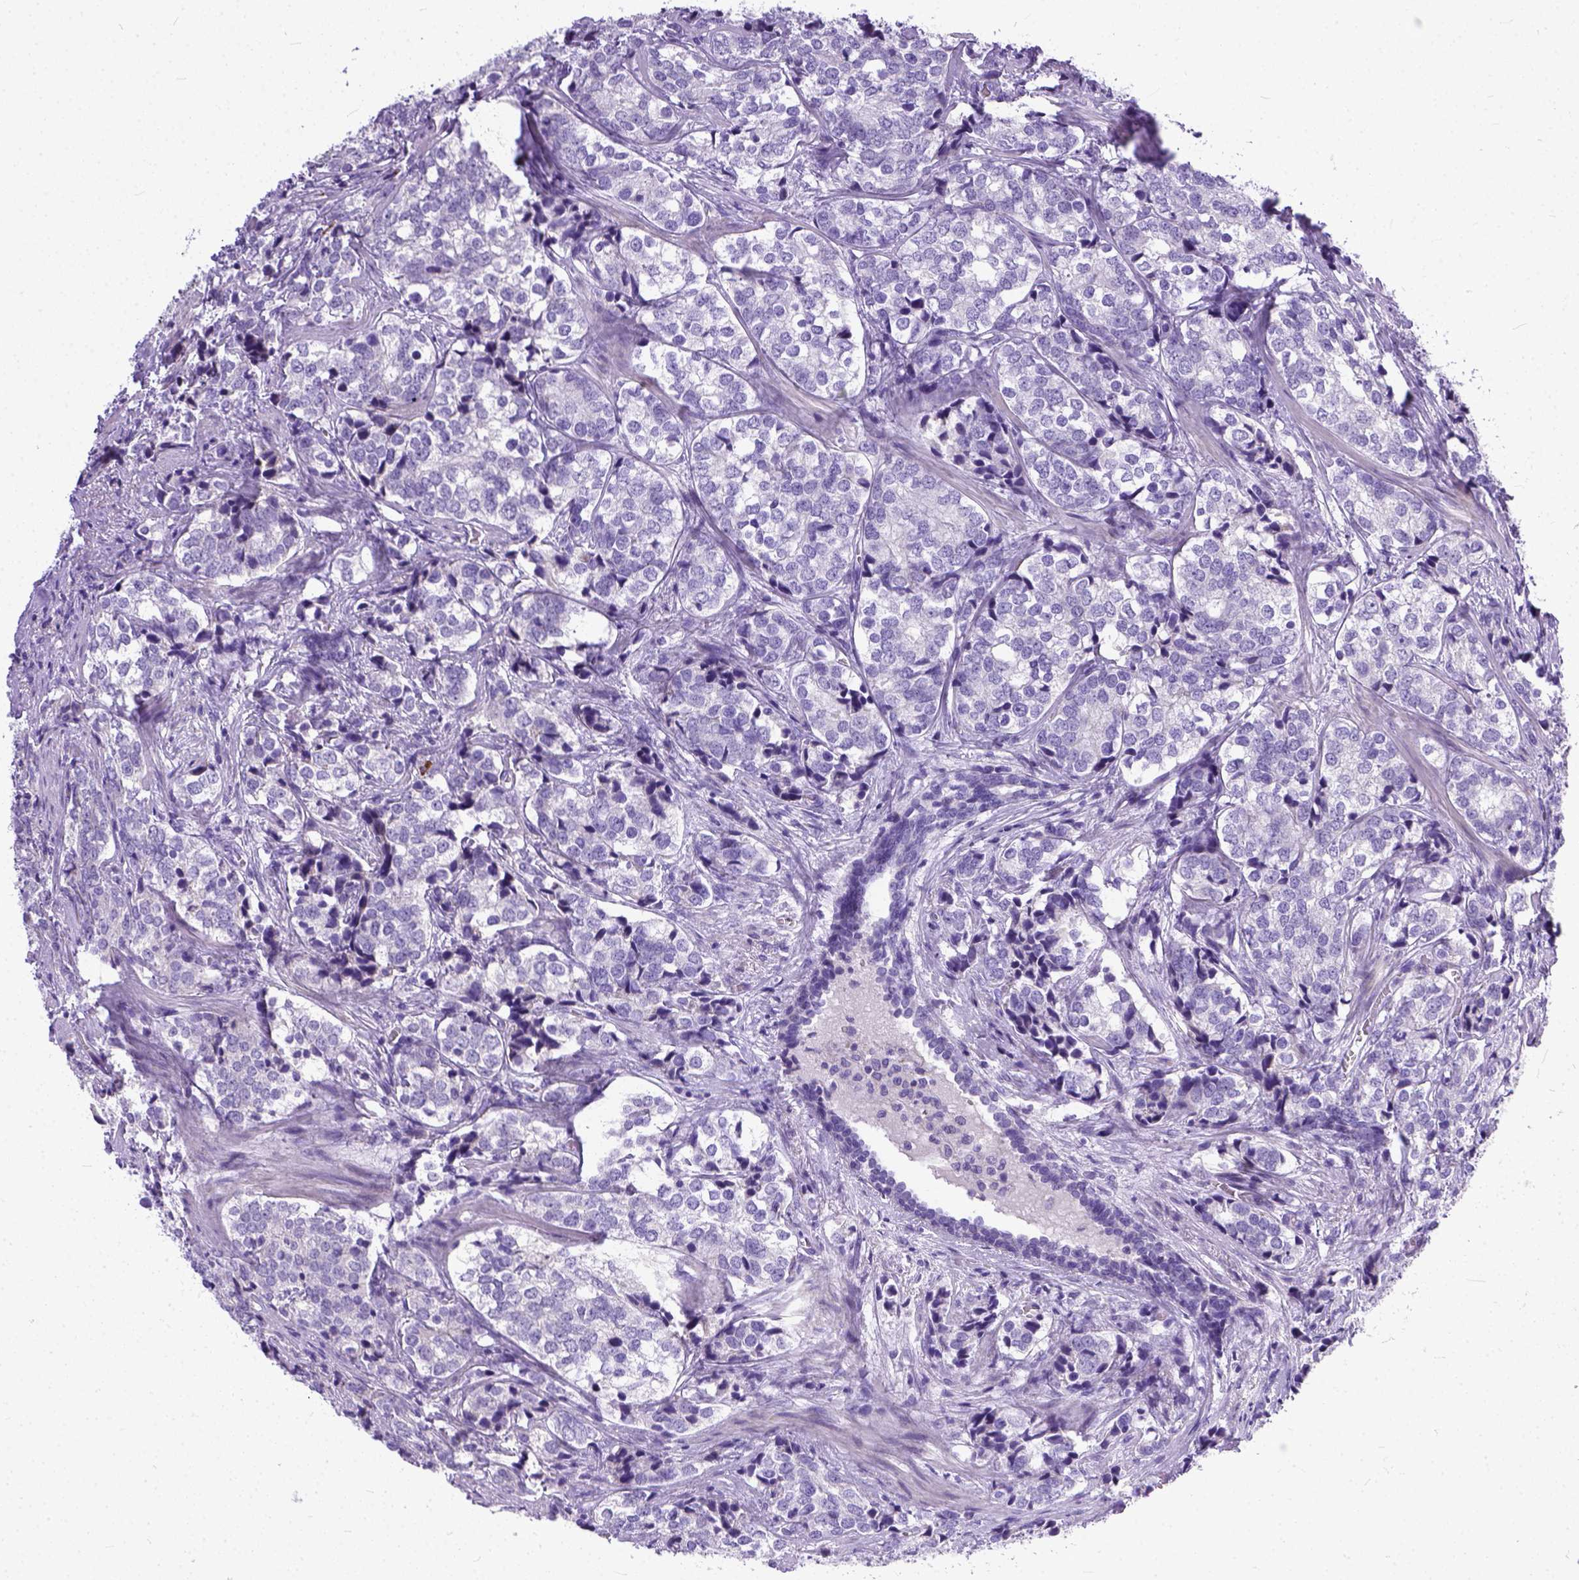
{"staining": {"intensity": "negative", "quantity": "none", "location": "none"}, "tissue": "prostate cancer", "cell_type": "Tumor cells", "image_type": "cancer", "snomed": [{"axis": "morphology", "description": "Adenocarcinoma, NOS"}, {"axis": "topography", "description": "Prostate and seminal vesicle, NOS"}], "caption": "The photomicrograph demonstrates no significant positivity in tumor cells of prostate cancer.", "gene": "PLK5", "patient": {"sex": "male", "age": 63}}